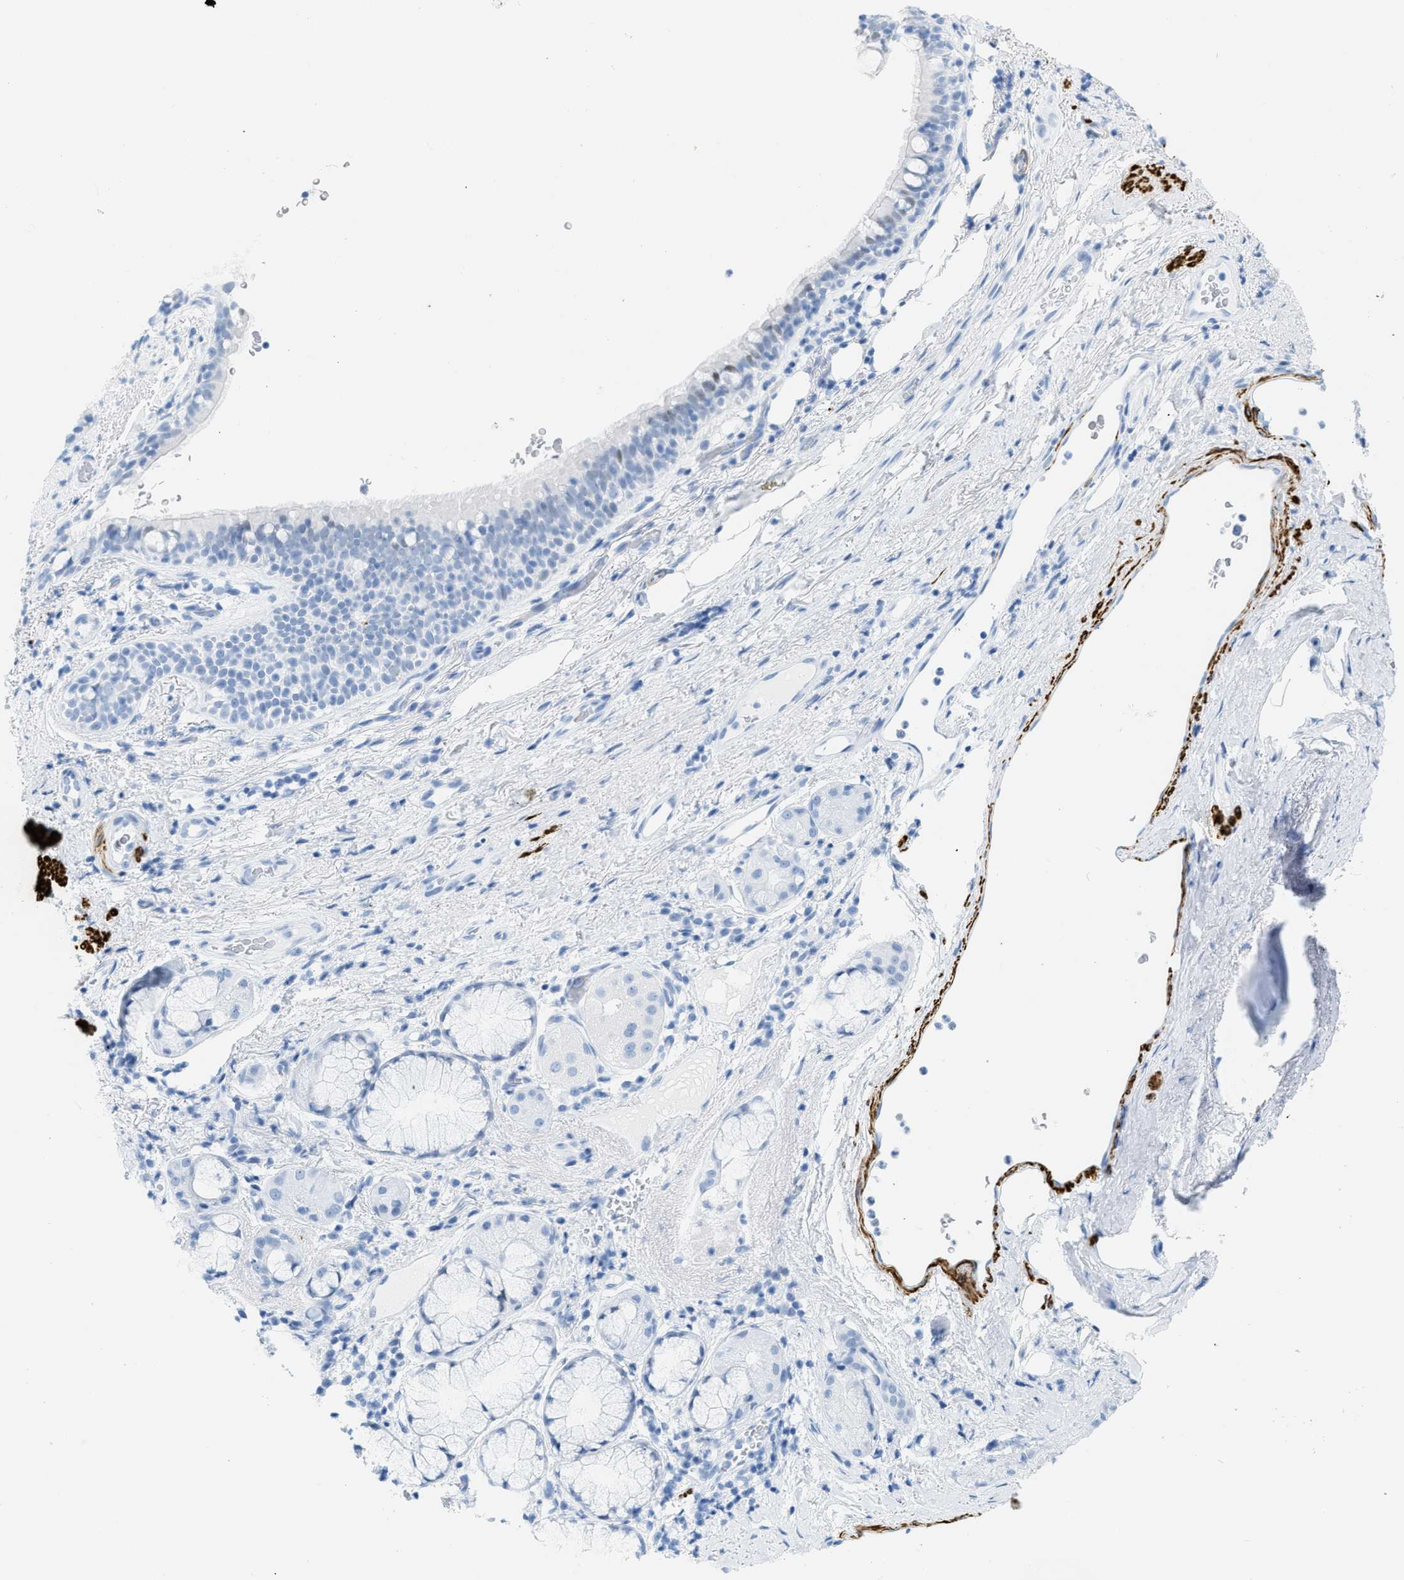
{"staining": {"intensity": "negative", "quantity": "none", "location": "none"}, "tissue": "bronchus", "cell_type": "Respiratory epithelial cells", "image_type": "normal", "snomed": [{"axis": "morphology", "description": "Normal tissue, NOS"}, {"axis": "morphology", "description": "Inflammation, NOS"}, {"axis": "topography", "description": "Cartilage tissue"}, {"axis": "topography", "description": "Bronchus"}], "caption": "Human bronchus stained for a protein using immunohistochemistry (IHC) demonstrates no expression in respiratory epithelial cells.", "gene": "DES", "patient": {"sex": "male", "age": 77}}